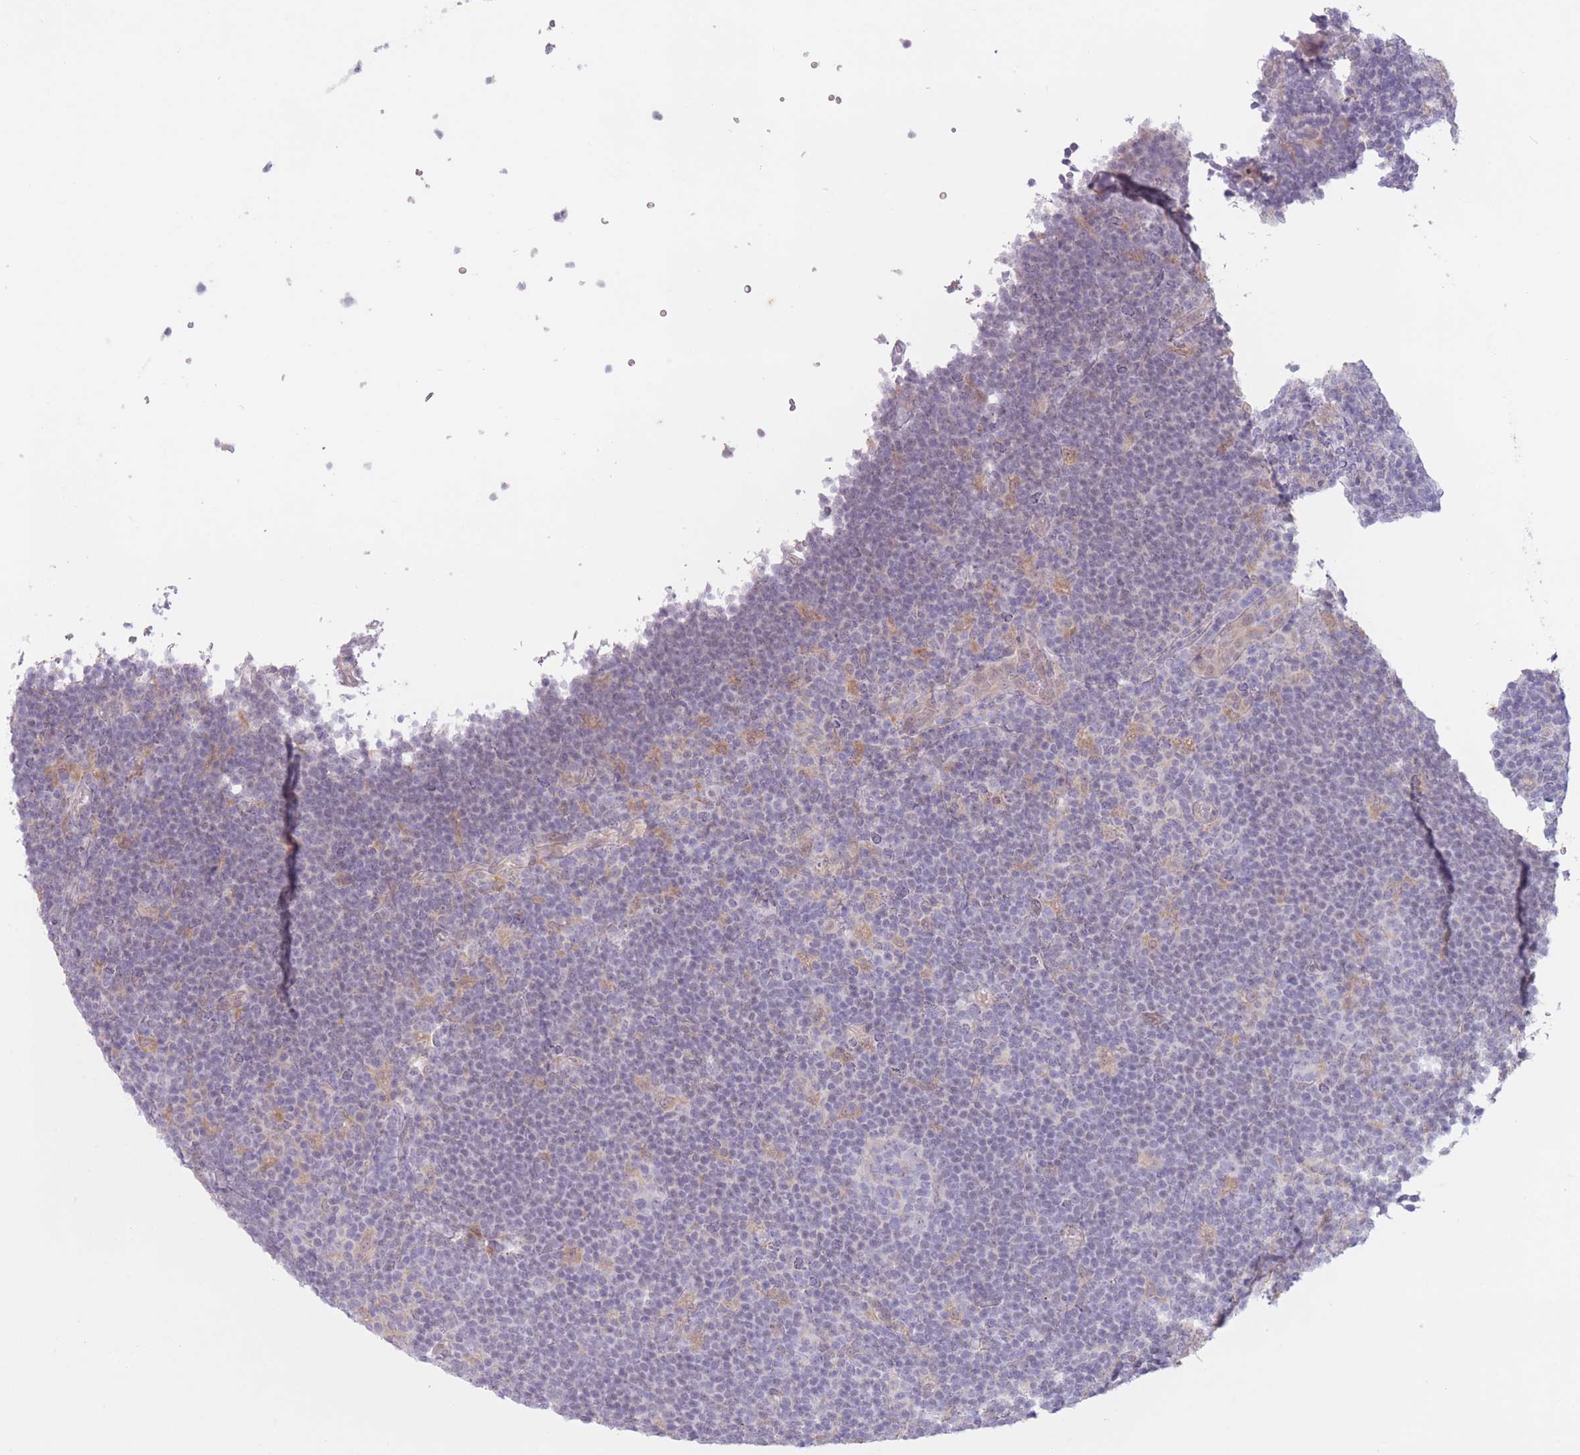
{"staining": {"intensity": "negative", "quantity": "none", "location": "none"}, "tissue": "lymphoma", "cell_type": "Tumor cells", "image_type": "cancer", "snomed": [{"axis": "morphology", "description": "Hodgkin's disease, NOS"}, {"axis": "topography", "description": "Lymph node"}], "caption": "A high-resolution histopathology image shows immunohistochemistry (IHC) staining of lymphoma, which reveals no significant positivity in tumor cells.", "gene": "ARPIN", "patient": {"sex": "female", "age": 57}}